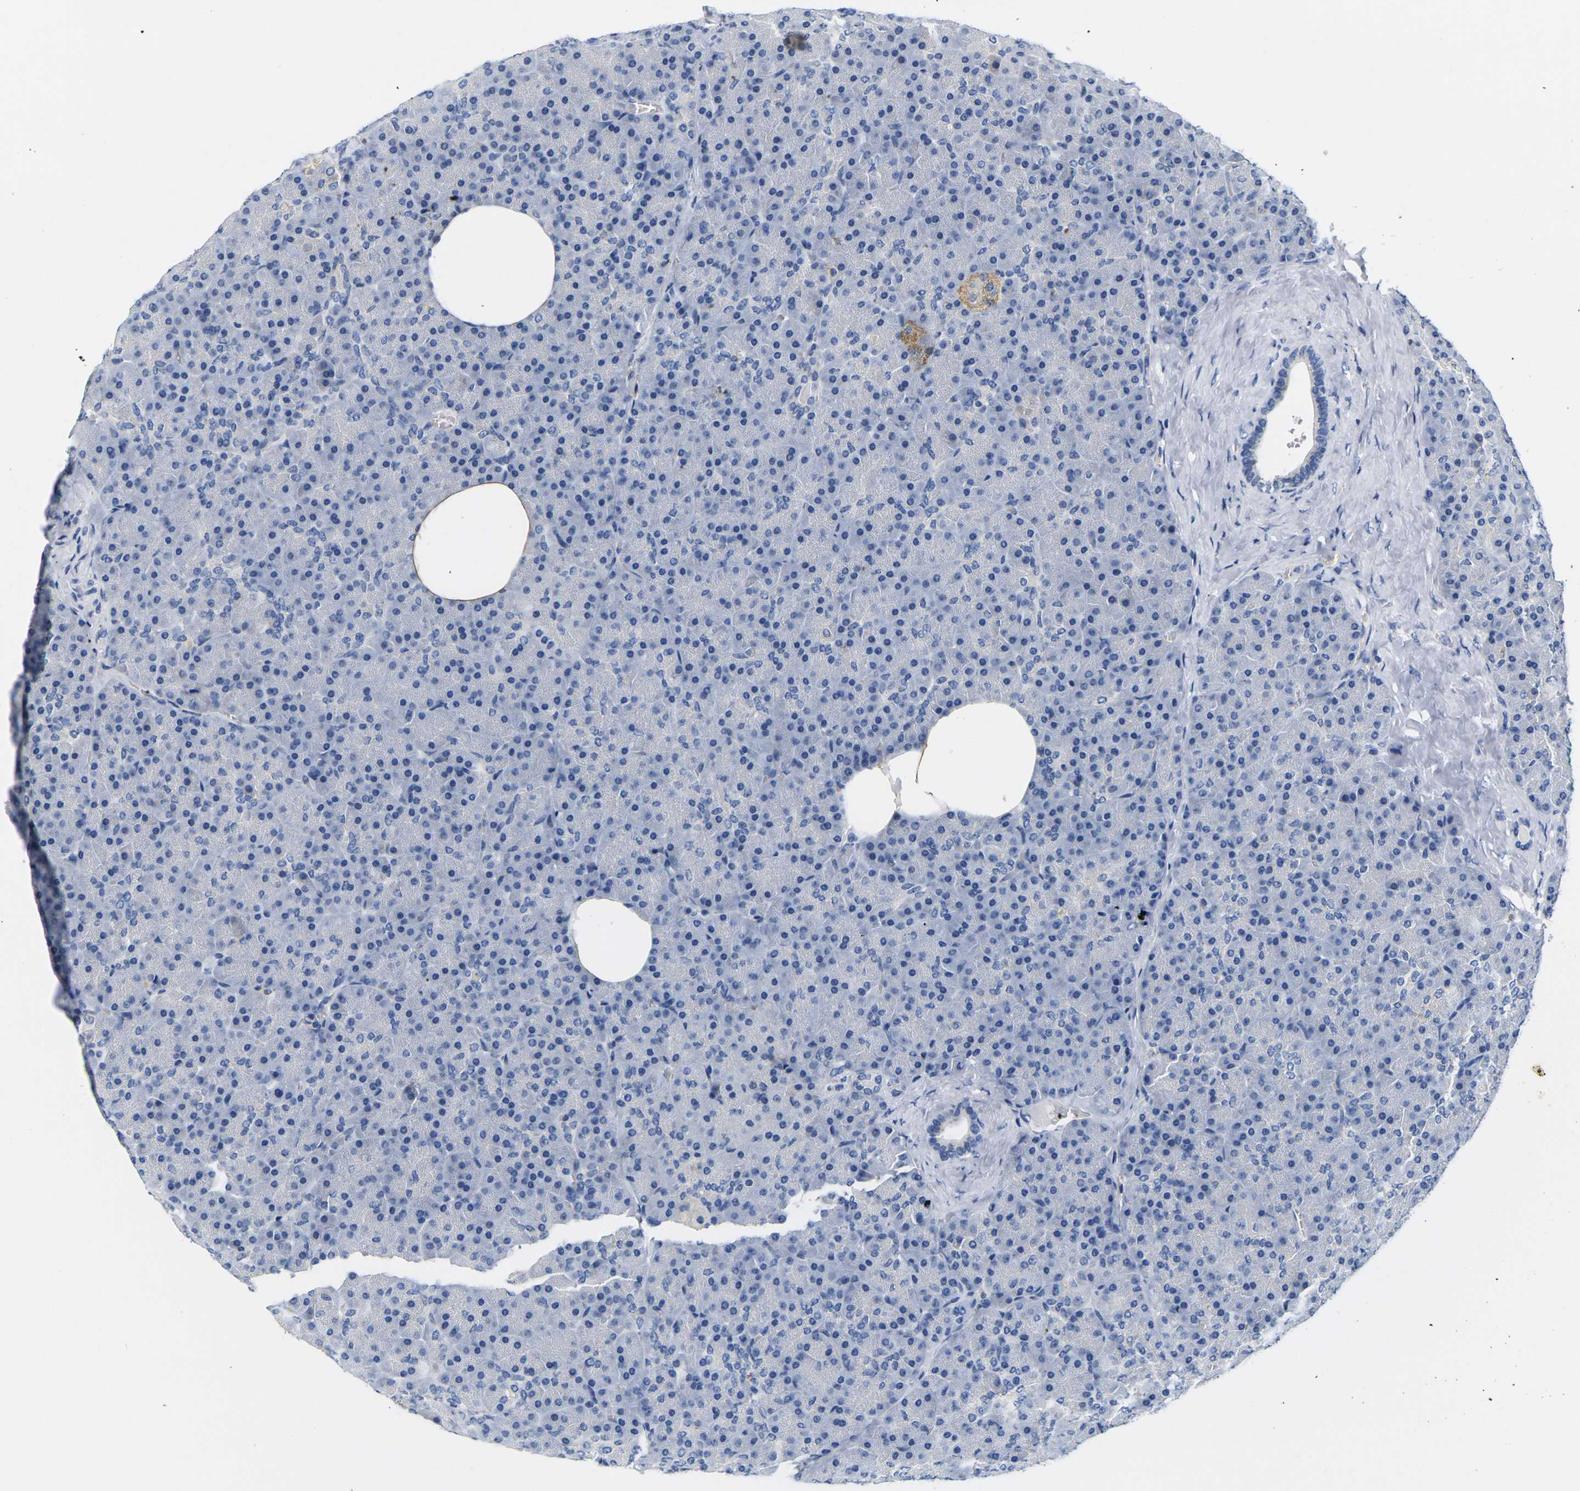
{"staining": {"intensity": "negative", "quantity": "none", "location": "none"}, "tissue": "pancreas", "cell_type": "Exocrine glandular cells", "image_type": "normal", "snomed": [{"axis": "morphology", "description": "Normal tissue, NOS"}, {"axis": "topography", "description": "Pancreas"}], "caption": "Pancreas was stained to show a protein in brown. There is no significant positivity in exocrine glandular cells. (Brightfield microscopy of DAB (3,3'-diaminobenzidine) immunohistochemistry (IHC) at high magnification).", "gene": "NOCT", "patient": {"sex": "female", "age": 35}}